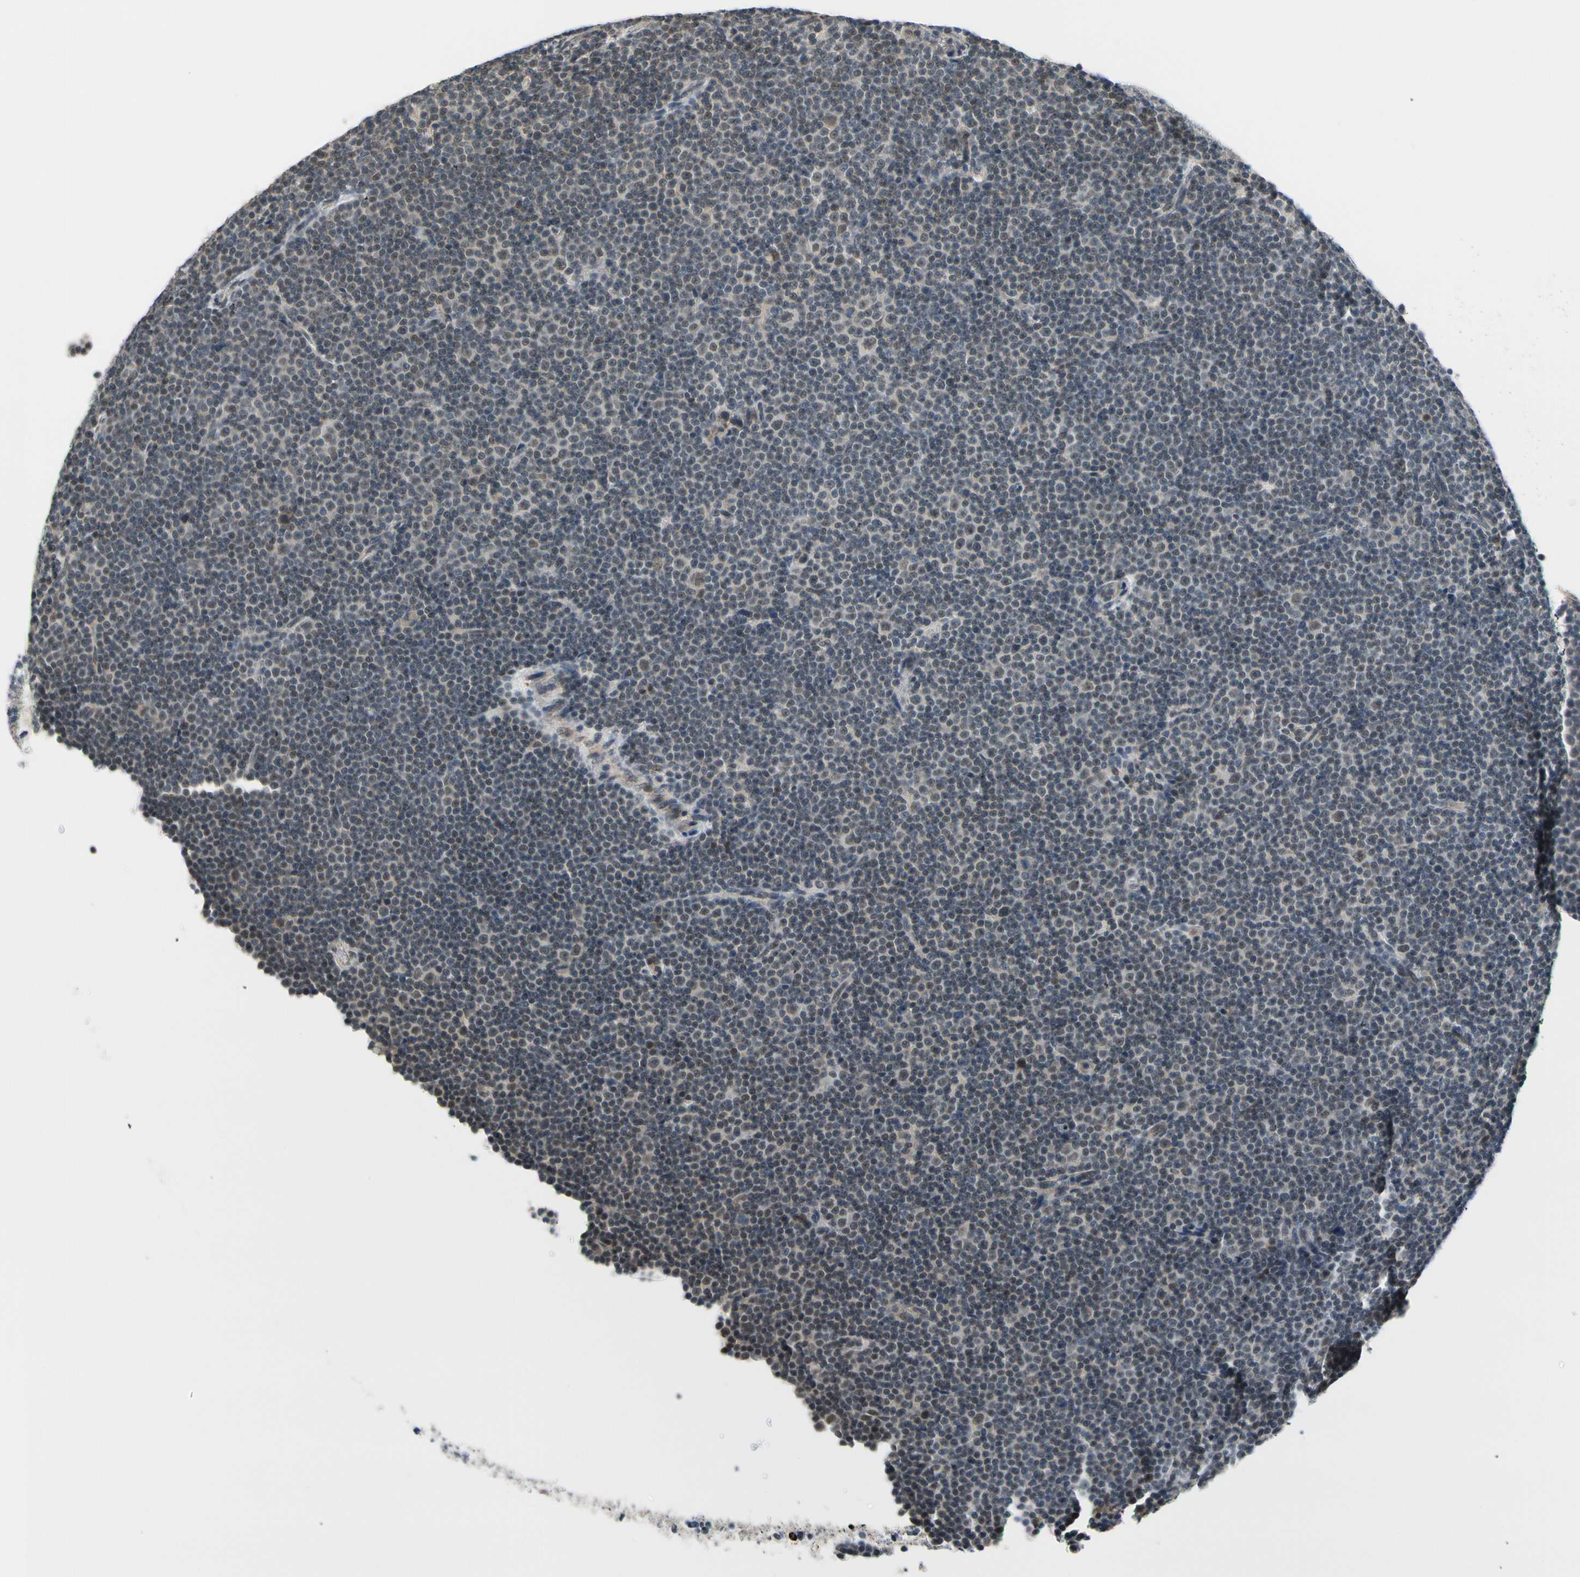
{"staining": {"intensity": "weak", "quantity": "<25%", "location": "nuclear"}, "tissue": "lymphoma", "cell_type": "Tumor cells", "image_type": "cancer", "snomed": [{"axis": "morphology", "description": "Malignant lymphoma, non-Hodgkin's type, Low grade"}, {"axis": "topography", "description": "Lymph node"}], "caption": "Lymphoma stained for a protein using immunohistochemistry (IHC) demonstrates no staining tumor cells.", "gene": "TAF12", "patient": {"sex": "female", "age": 67}}